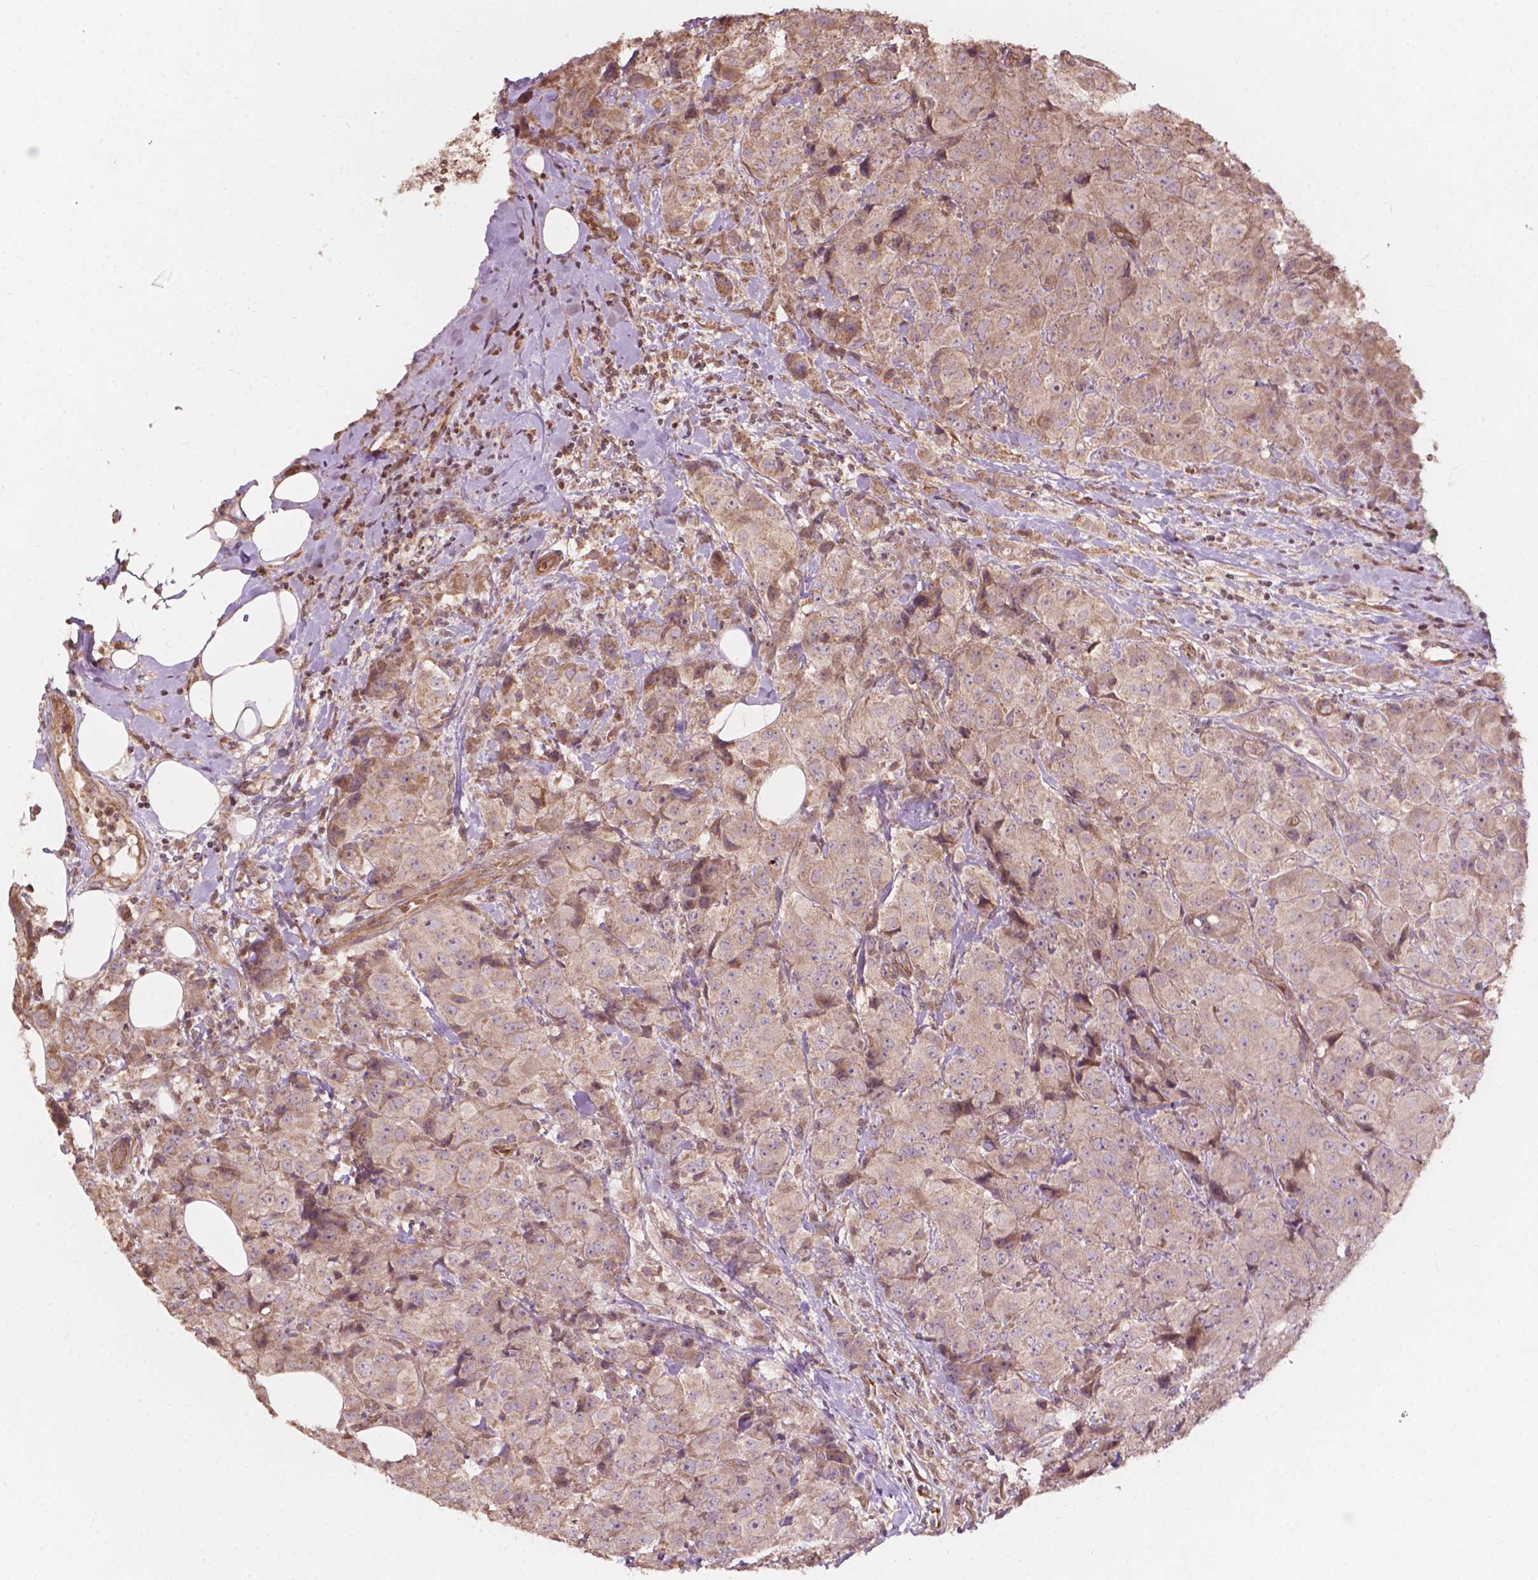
{"staining": {"intensity": "weak", "quantity": "25%-75%", "location": "cytoplasmic/membranous"}, "tissue": "breast cancer", "cell_type": "Tumor cells", "image_type": "cancer", "snomed": [{"axis": "morphology", "description": "Normal tissue, NOS"}, {"axis": "morphology", "description": "Duct carcinoma"}, {"axis": "topography", "description": "Breast"}], "caption": "Breast invasive ductal carcinoma was stained to show a protein in brown. There is low levels of weak cytoplasmic/membranous positivity in approximately 25%-75% of tumor cells.", "gene": "CDC42BPA", "patient": {"sex": "female", "age": 43}}